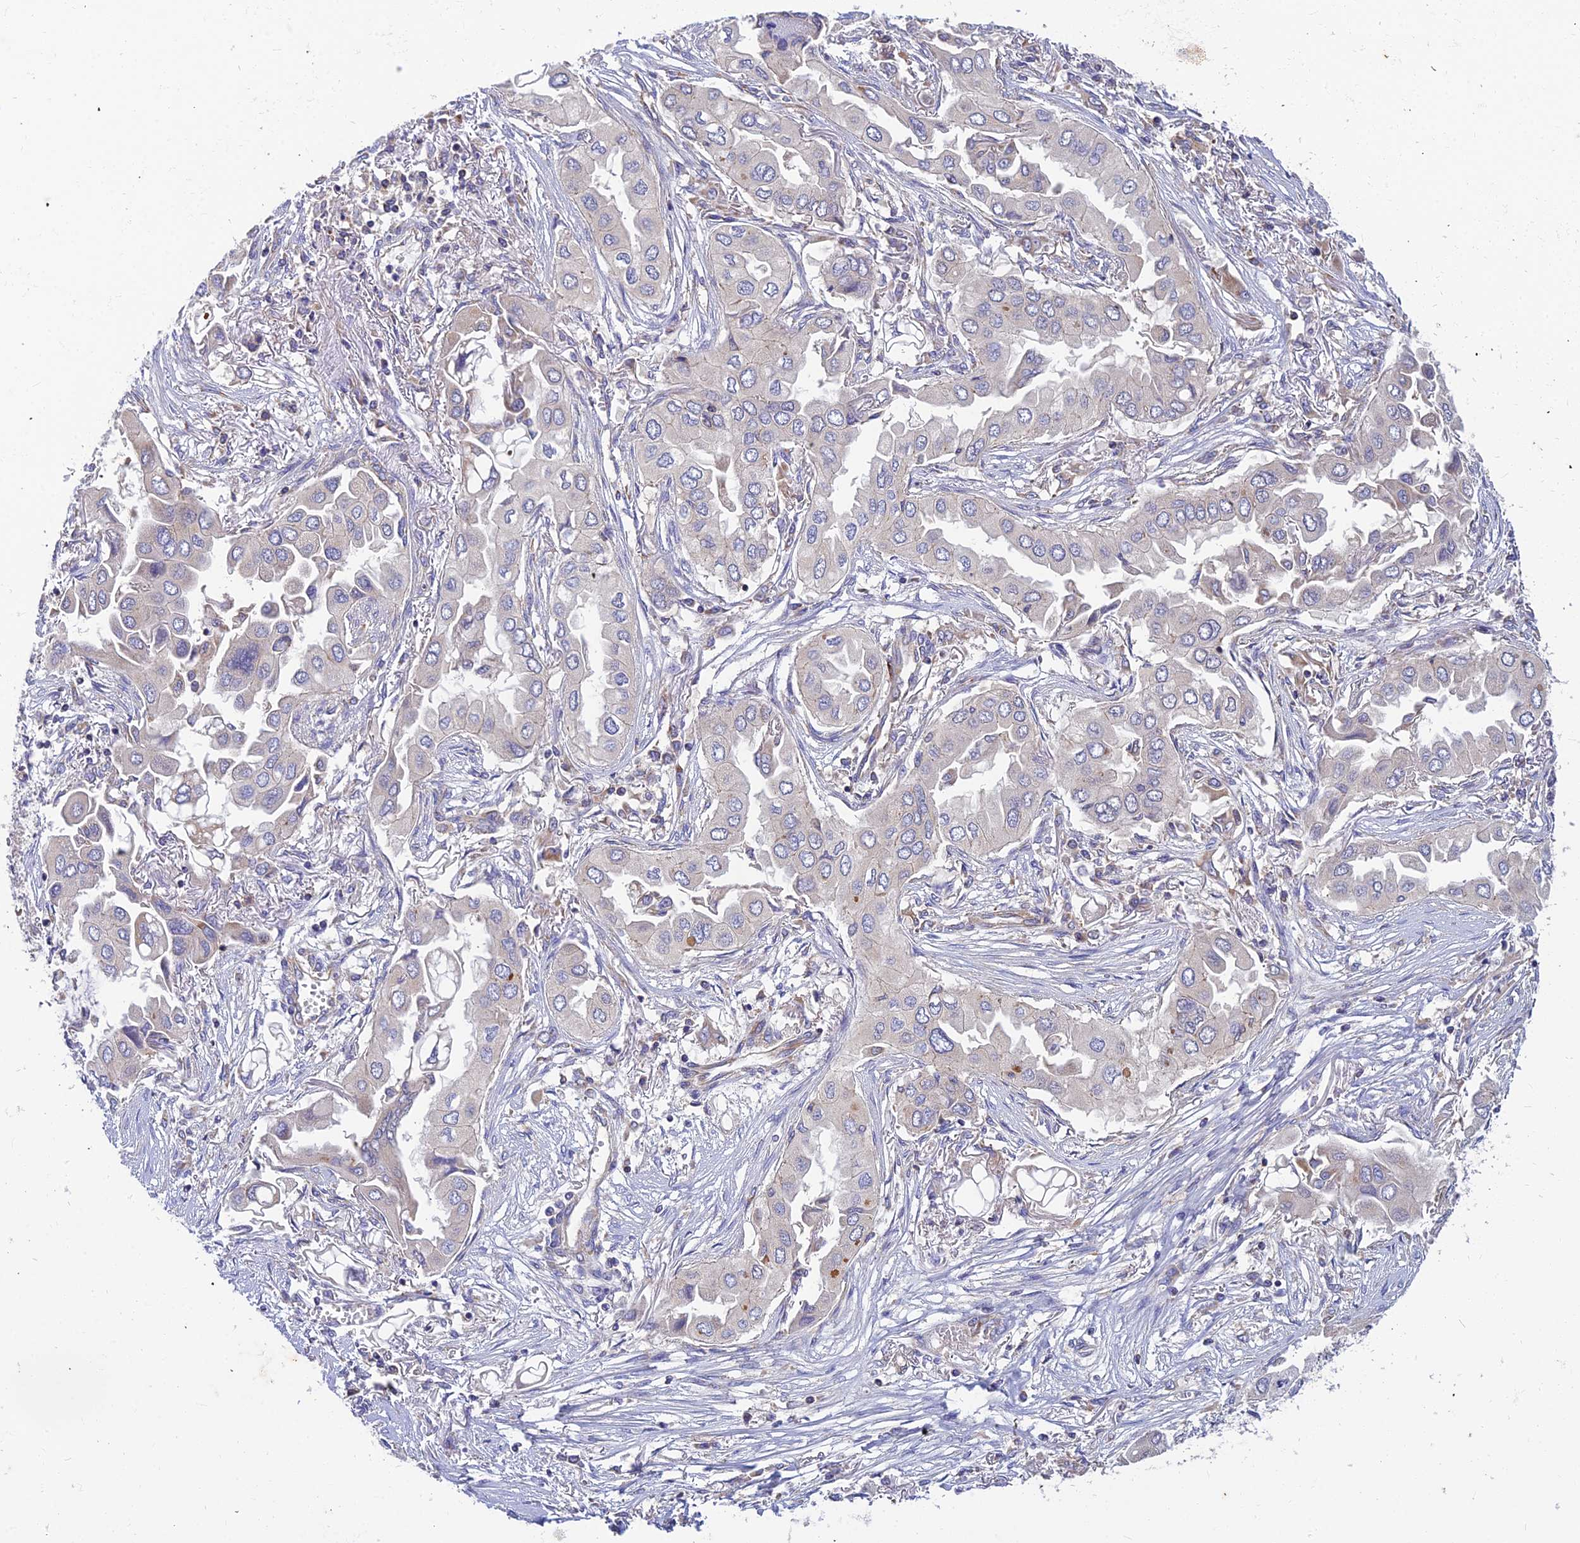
{"staining": {"intensity": "negative", "quantity": "none", "location": "none"}, "tissue": "lung cancer", "cell_type": "Tumor cells", "image_type": "cancer", "snomed": [{"axis": "morphology", "description": "Adenocarcinoma, NOS"}, {"axis": "topography", "description": "Lung"}], "caption": "Immunohistochemical staining of human adenocarcinoma (lung) demonstrates no significant positivity in tumor cells.", "gene": "ASPHD1", "patient": {"sex": "female", "age": 76}}